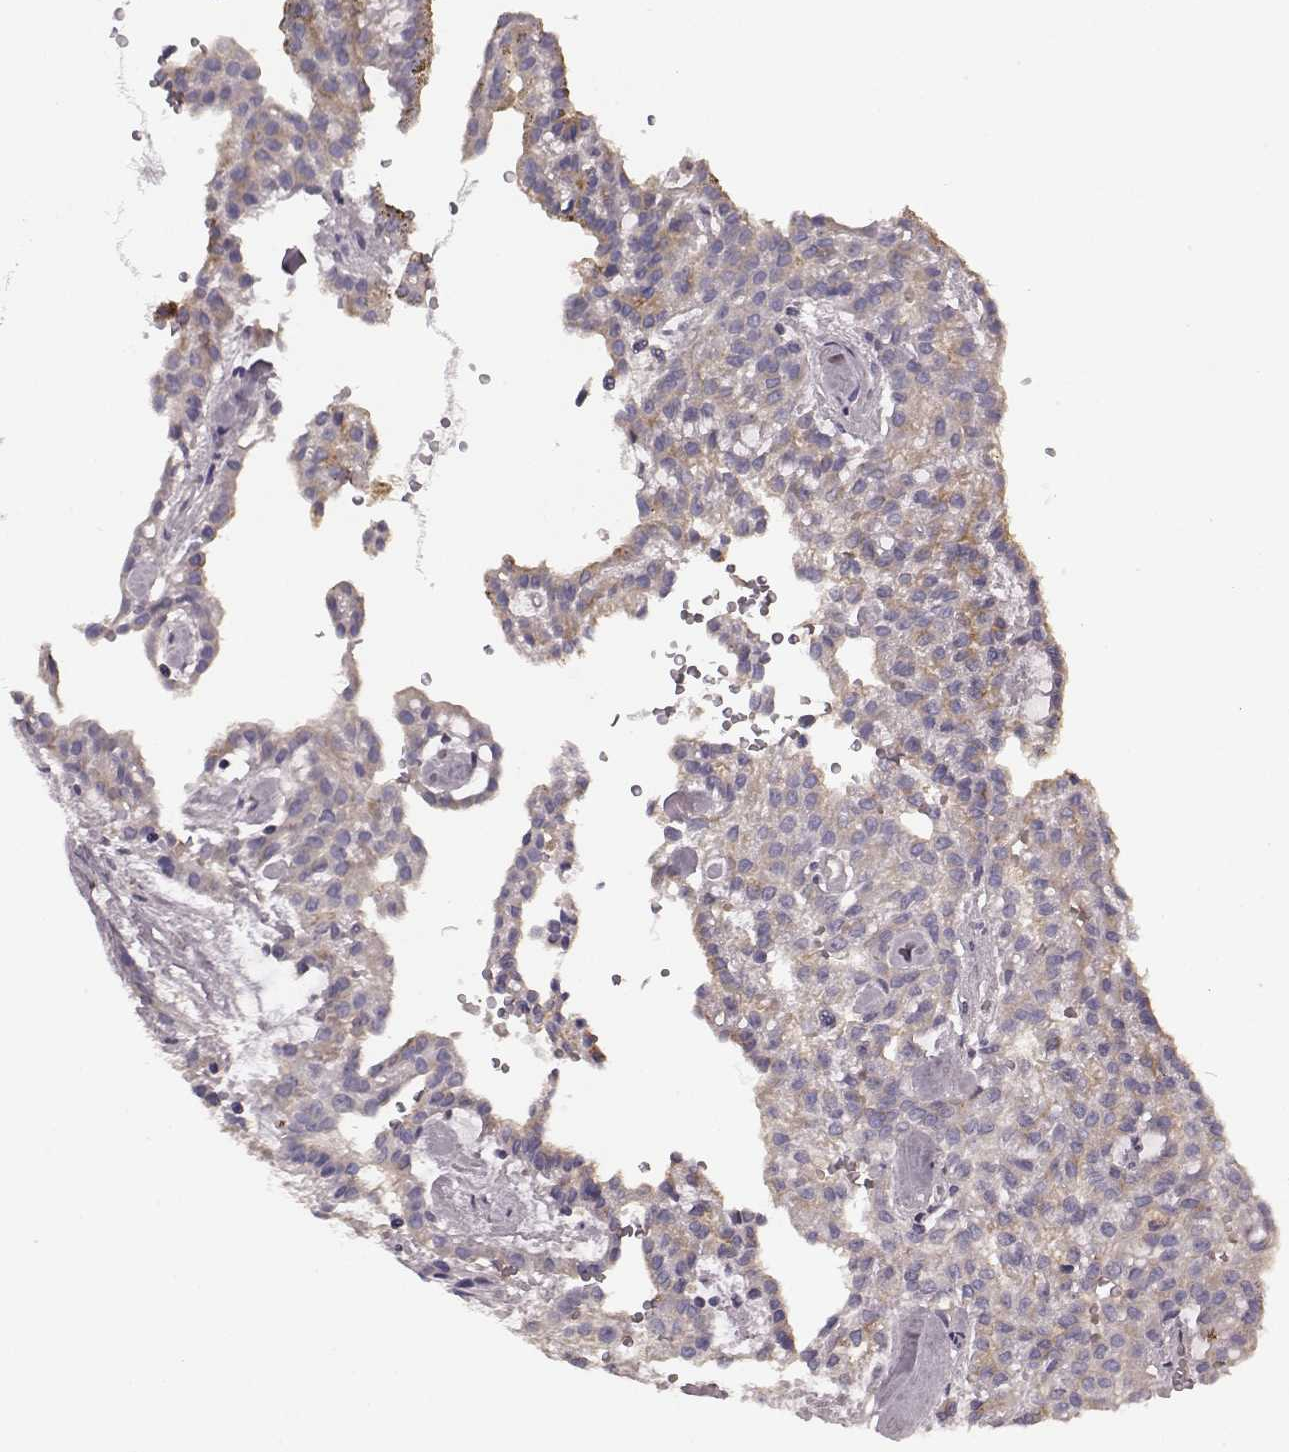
{"staining": {"intensity": "moderate", "quantity": "25%-75%", "location": "cytoplasmic/membranous"}, "tissue": "renal cancer", "cell_type": "Tumor cells", "image_type": "cancer", "snomed": [{"axis": "morphology", "description": "Adenocarcinoma, NOS"}, {"axis": "topography", "description": "Kidney"}], "caption": "Human adenocarcinoma (renal) stained for a protein (brown) displays moderate cytoplasmic/membranous positive staining in about 25%-75% of tumor cells.", "gene": "SLC52A3", "patient": {"sex": "male", "age": 63}}